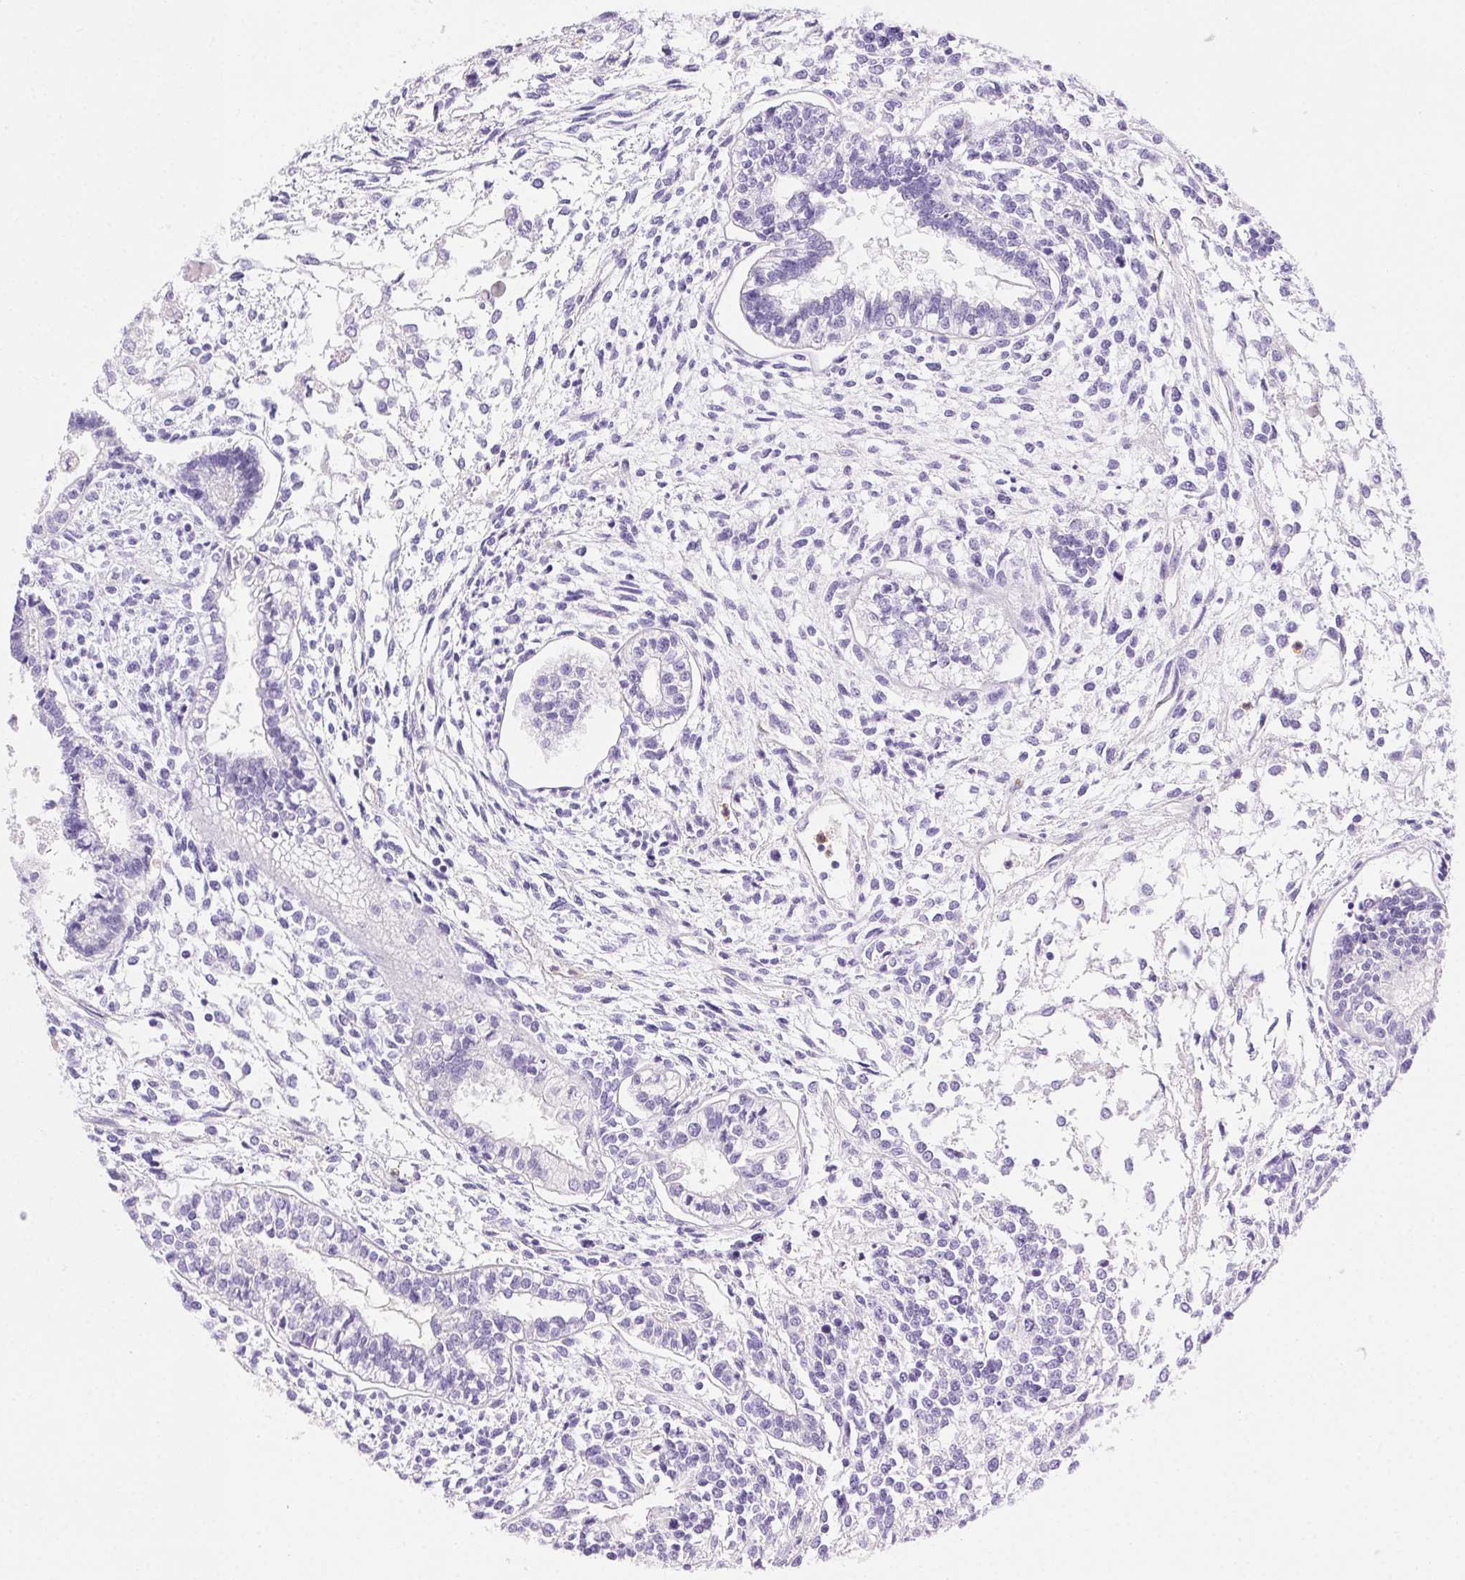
{"staining": {"intensity": "negative", "quantity": "none", "location": "none"}, "tissue": "testis cancer", "cell_type": "Tumor cells", "image_type": "cancer", "snomed": [{"axis": "morphology", "description": "Carcinoma, Embryonal, NOS"}, {"axis": "topography", "description": "Testis"}], "caption": "Human embryonal carcinoma (testis) stained for a protein using IHC demonstrates no positivity in tumor cells.", "gene": "SHCBP1L", "patient": {"sex": "male", "age": 37}}